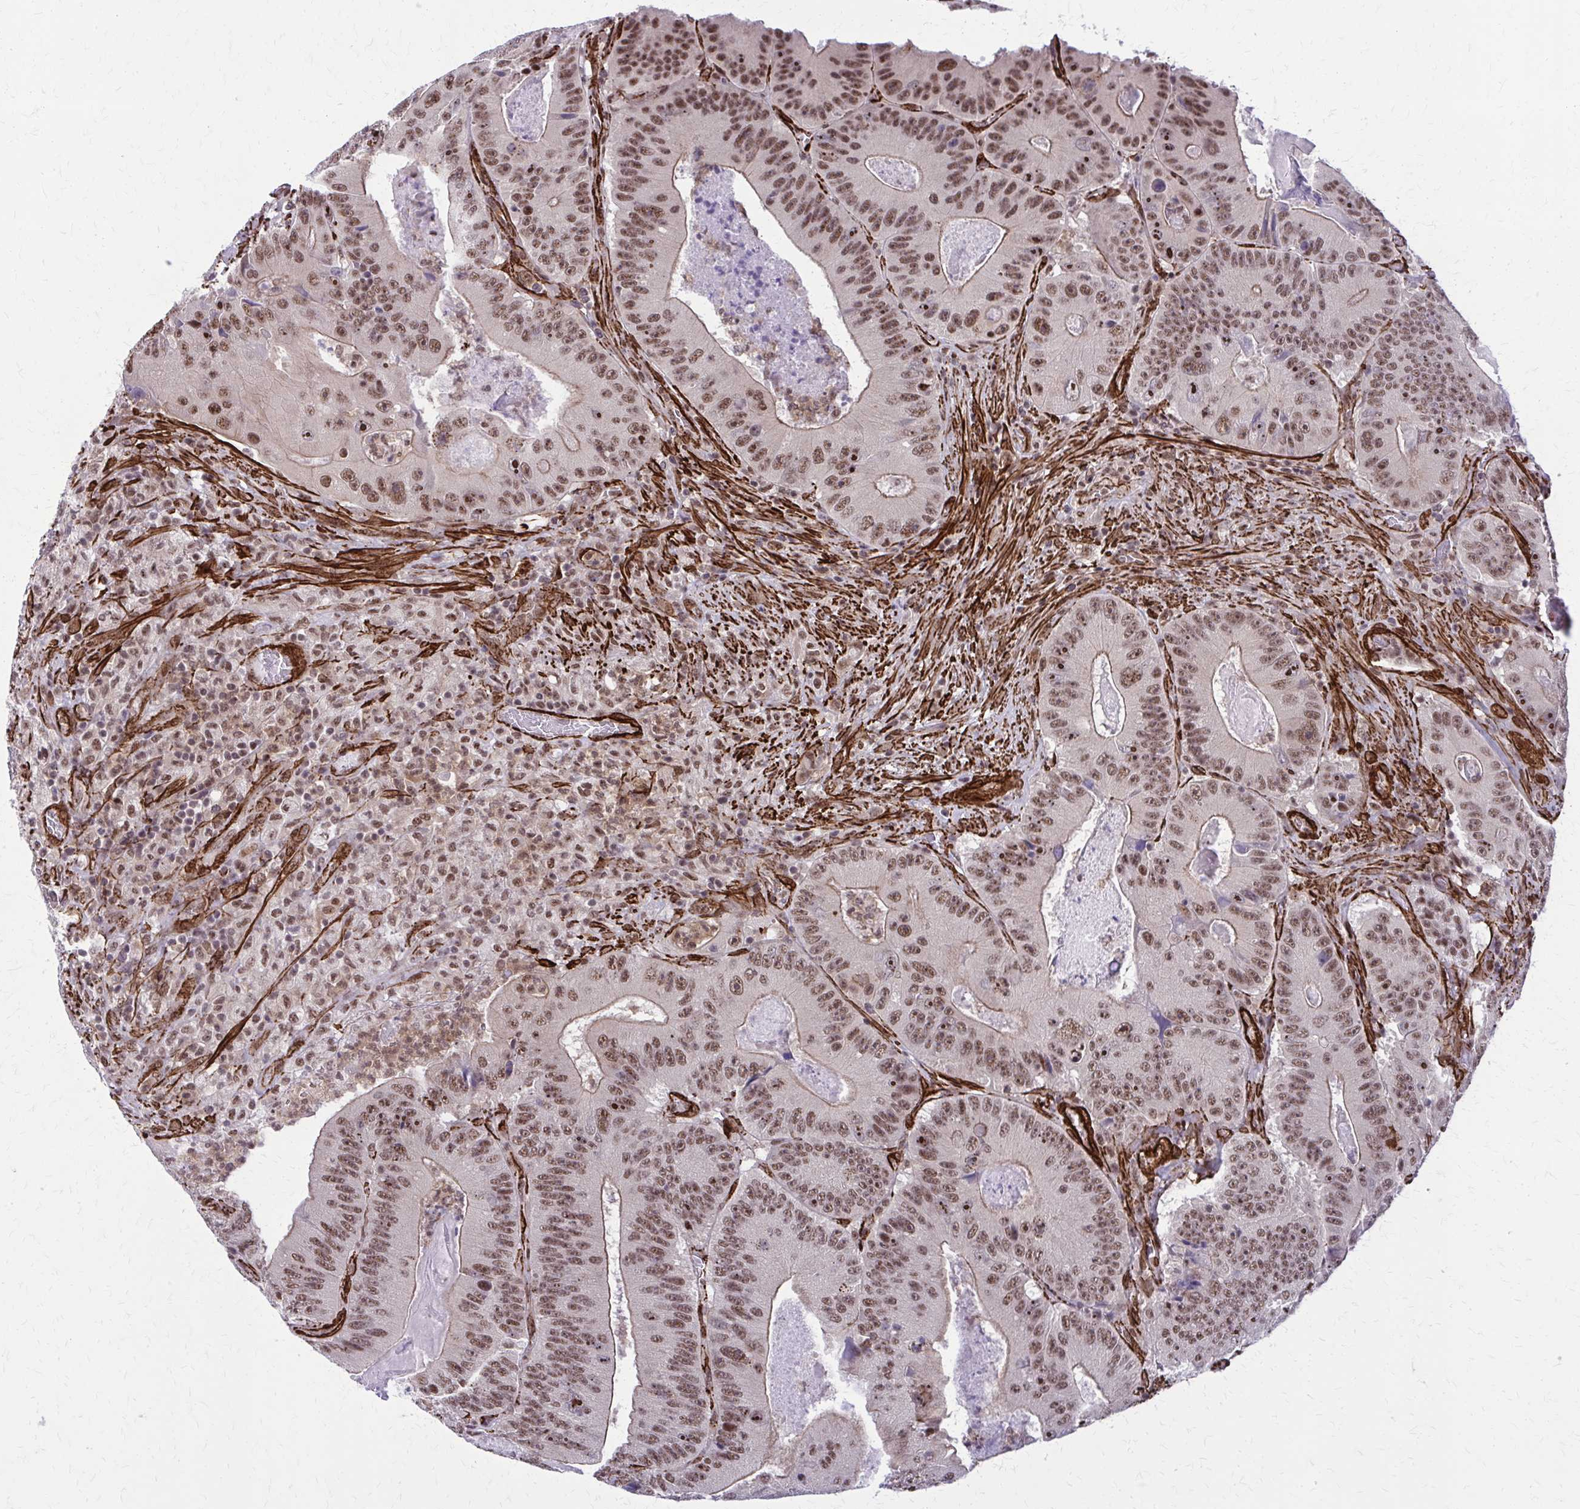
{"staining": {"intensity": "moderate", "quantity": ">75%", "location": "cytoplasmic/membranous,nuclear"}, "tissue": "colorectal cancer", "cell_type": "Tumor cells", "image_type": "cancer", "snomed": [{"axis": "morphology", "description": "Adenocarcinoma, NOS"}, {"axis": "topography", "description": "Colon"}], "caption": "Moderate cytoplasmic/membranous and nuclear staining is appreciated in about >75% of tumor cells in colorectal adenocarcinoma. The staining was performed using DAB (3,3'-diaminobenzidine), with brown indicating positive protein expression. Nuclei are stained blue with hematoxylin.", "gene": "NRBF2", "patient": {"sex": "female", "age": 86}}